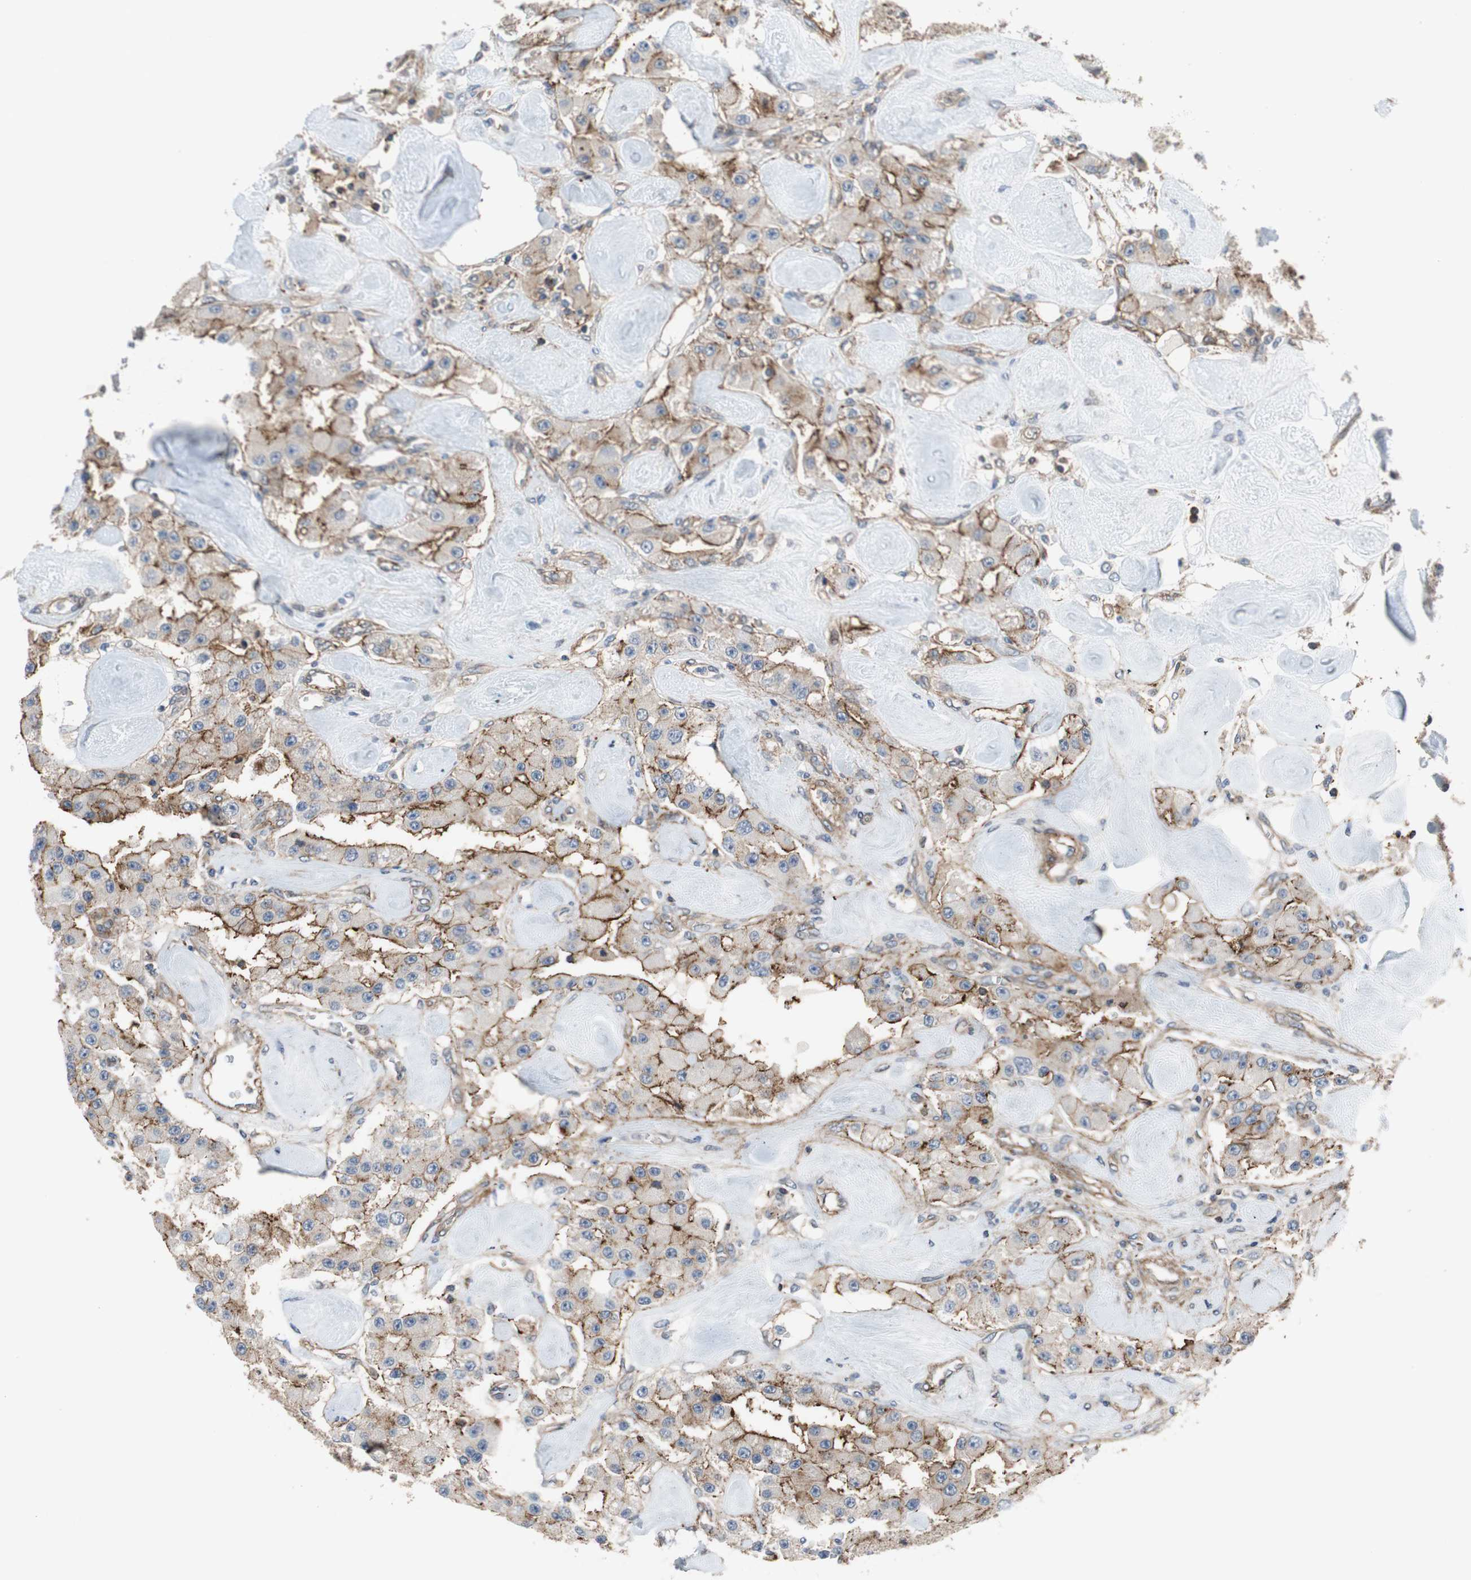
{"staining": {"intensity": "moderate", "quantity": "25%-75%", "location": "cytoplasmic/membranous"}, "tissue": "carcinoid", "cell_type": "Tumor cells", "image_type": "cancer", "snomed": [{"axis": "morphology", "description": "Carcinoid, malignant, NOS"}, {"axis": "topography", "description": "Pancreas"}], "caption": "Immunohistochemistry (IHC) (DAB) staining of human carcinoid demonstrates moderate cytoplasmic/membranous protein expression in about 25%-75% of tumor cells.", "gene": "GRHL1", "patient": {"sex": "male", "age": 41}}